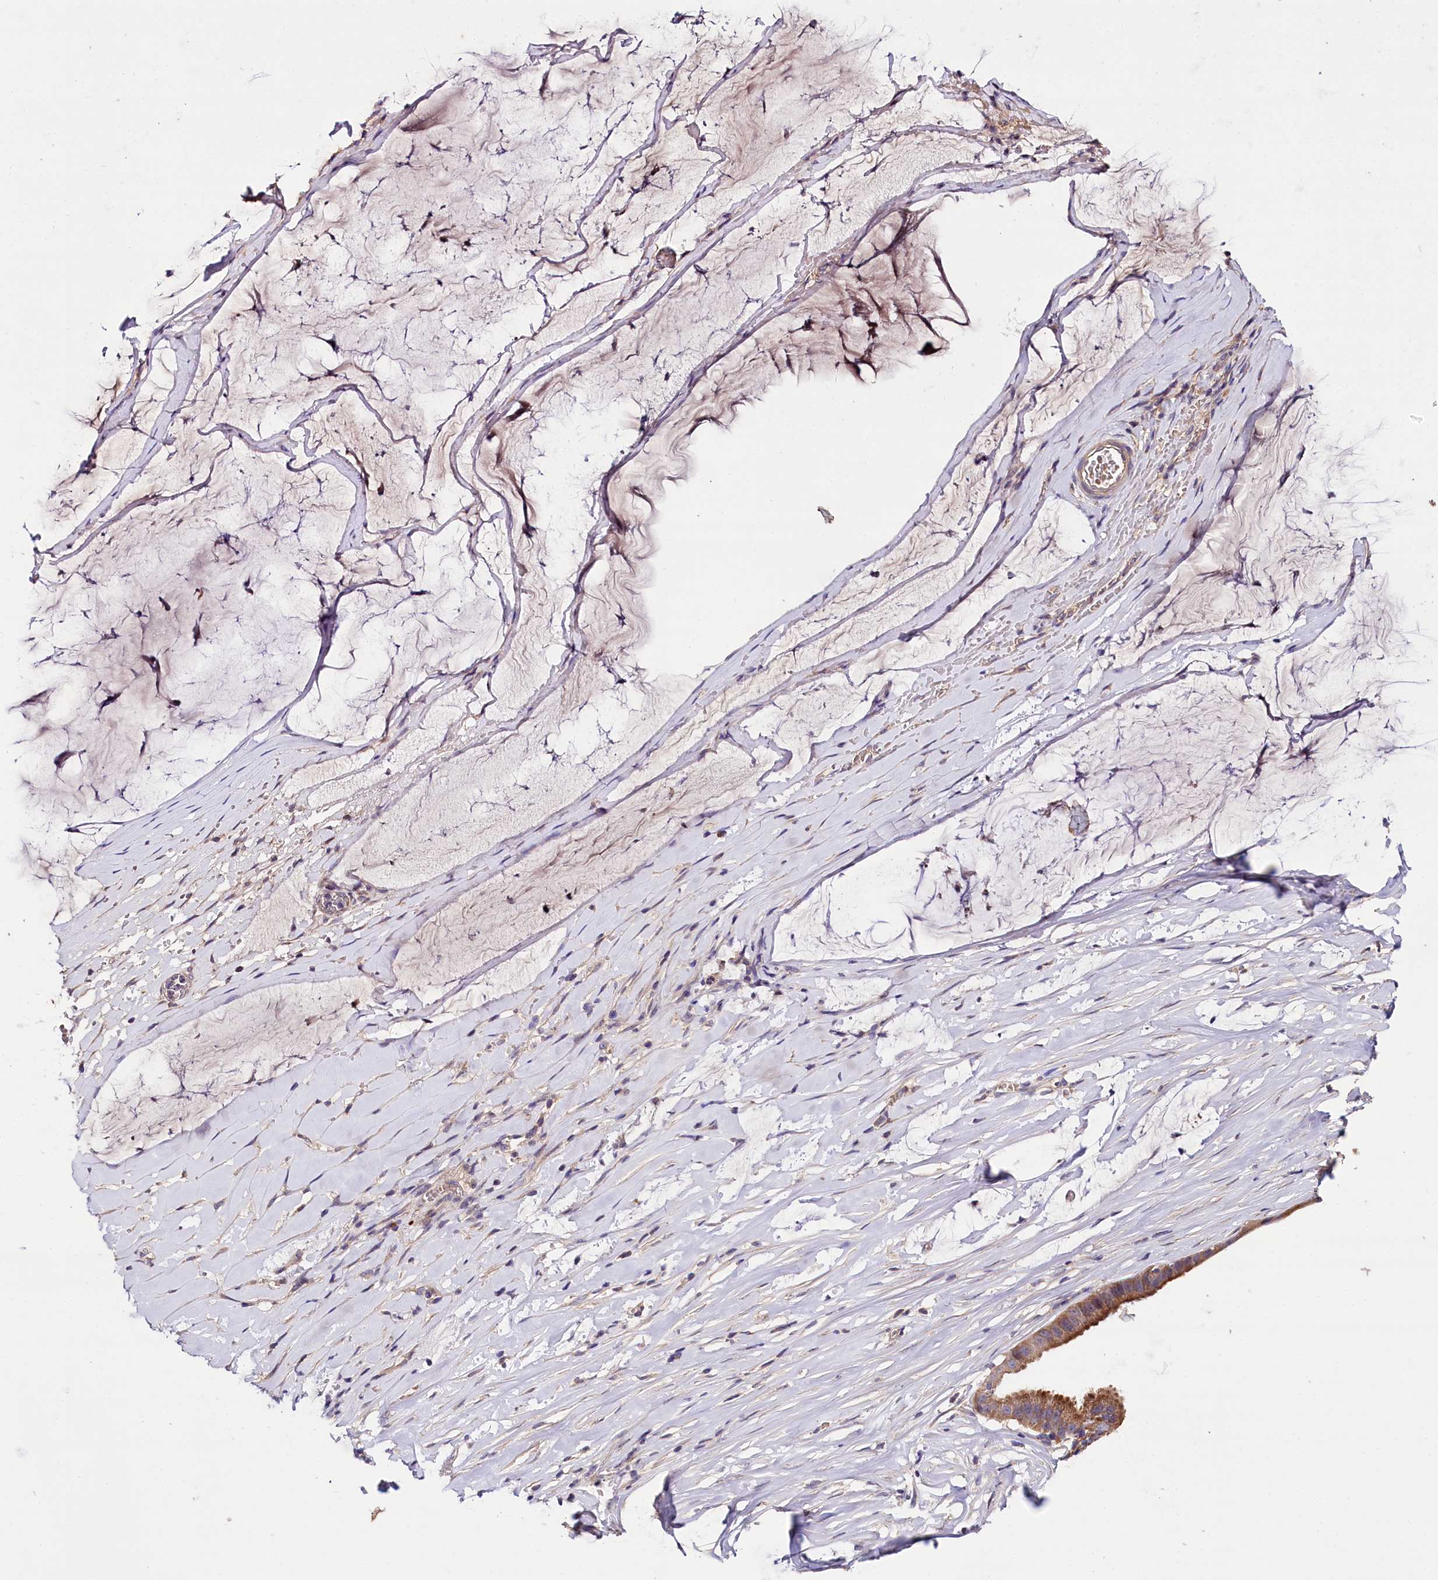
{"staining": {"intensity": "moderate", "quantity": ">75%", "location": "cytoplasmic/membranous"}, "tissue": "ovarian cancer", "cell_type": "Tumor cells", "image_type": "cancer", "snomed": [{"axis": "morphology", "description": "Cystadenocarcinoma, mucinous, NOS"}, {"axis": "topography", "description": "Ovary"}], "caption": "Approximately >75% of tumor cells in human ovarian cancer (mucinous cystadenocarcinoma) reveal moderate cytoplasmic/membranous protein positivity as visualized by brown immunohistochemical staining.", "gene": "ZNF45", "patient": {"sex": "female", "age": 73}}